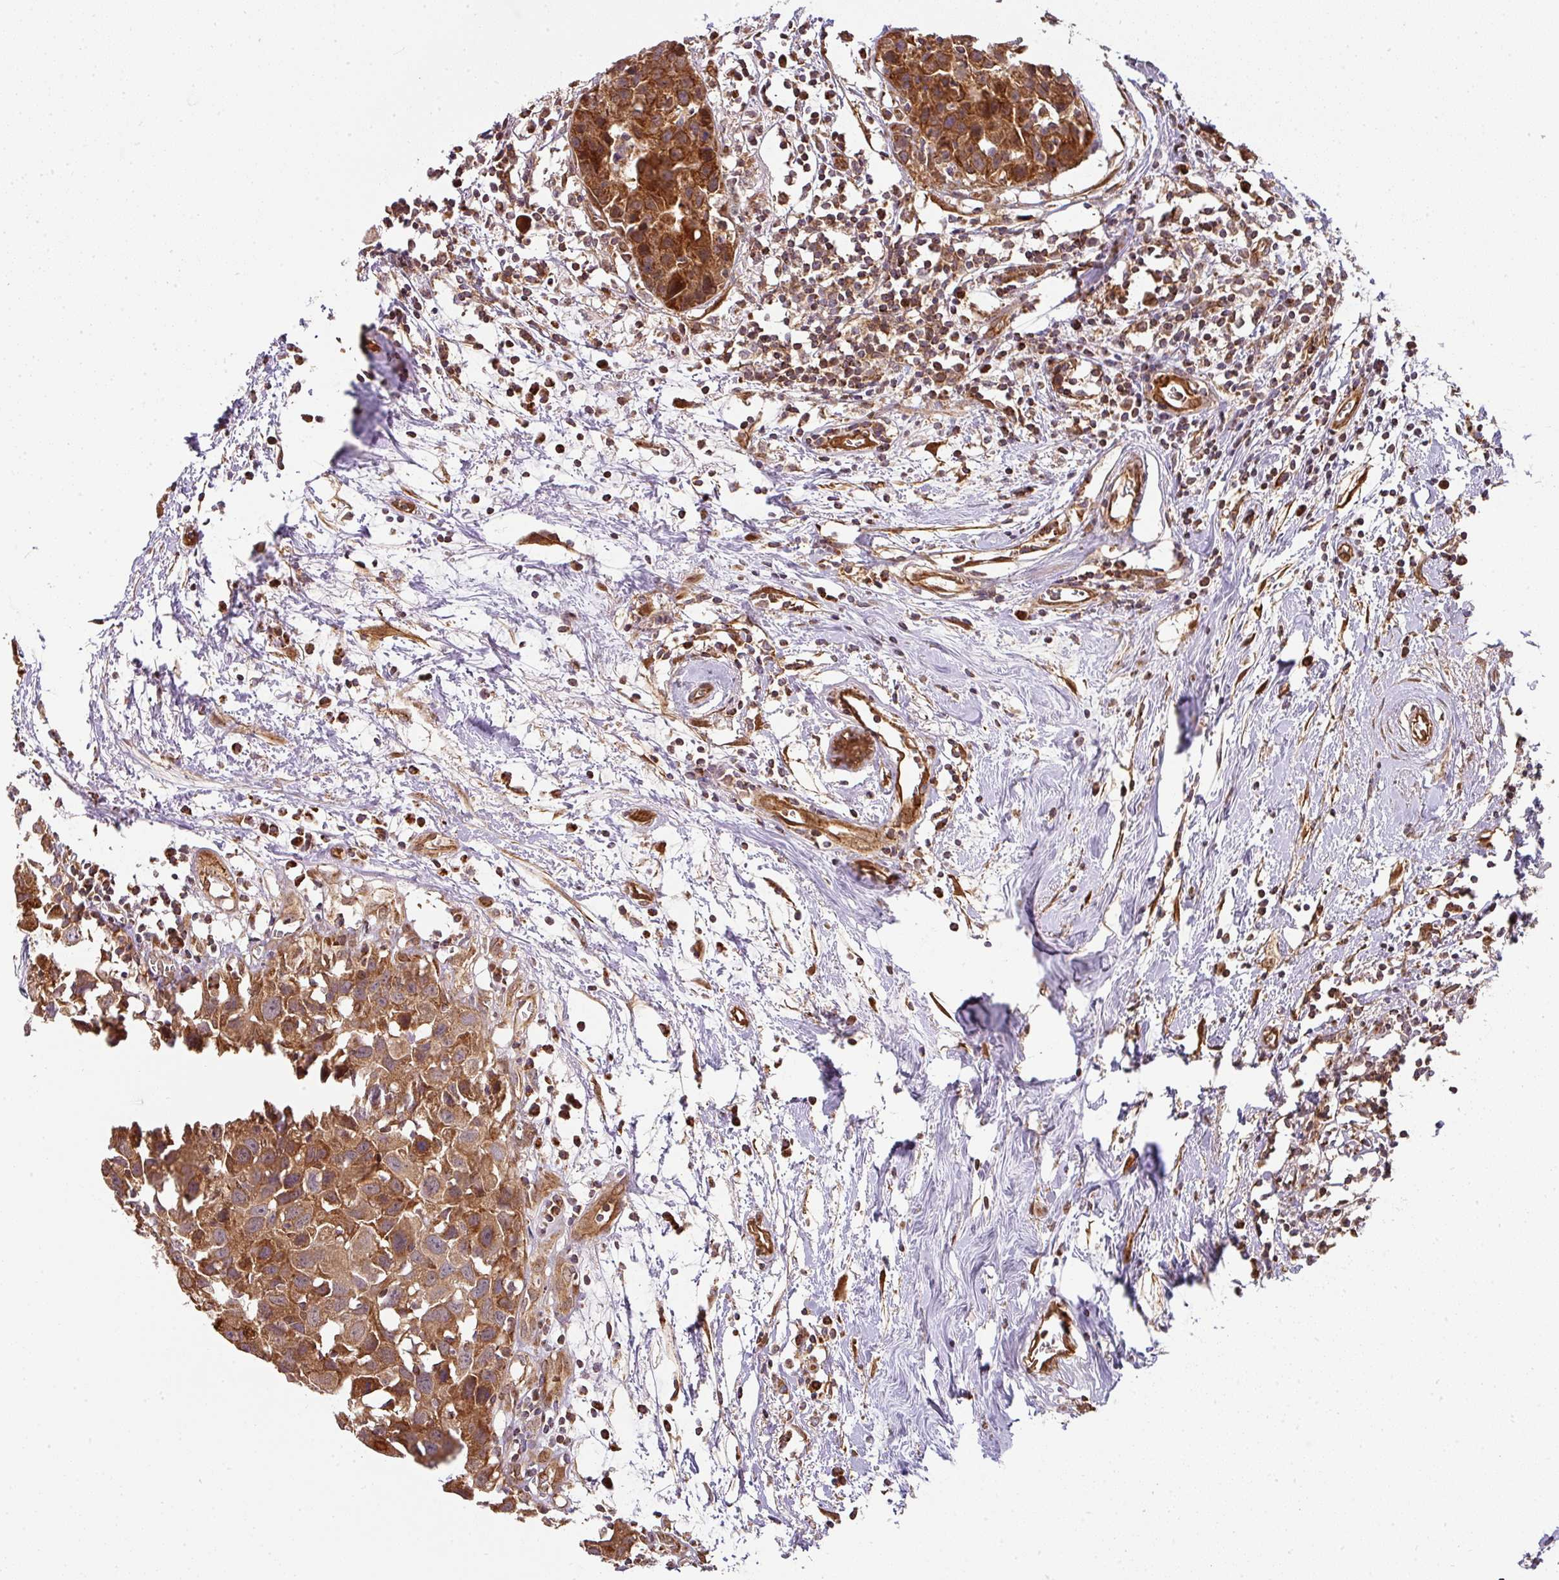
{"staining": {"intensity": "strong", "quantity": ">75%", "location": "cytoplasmic/membranous"}, "tissue": "breast cancer", "cell_type": "Tumor cells", "image_type": "cancer", "snomed": [{"axis": "morphology", "description": "Carcinoma, NOS"}, {"axis": "topography", "description": "Breast"}], "caption": "A brown stain shows strong cytoplasmic/membranous expression of a protein in human carcinoma (breast) tumor cells.", "gene": "STK35", "patient": {"sex": "female", "age": 60}}